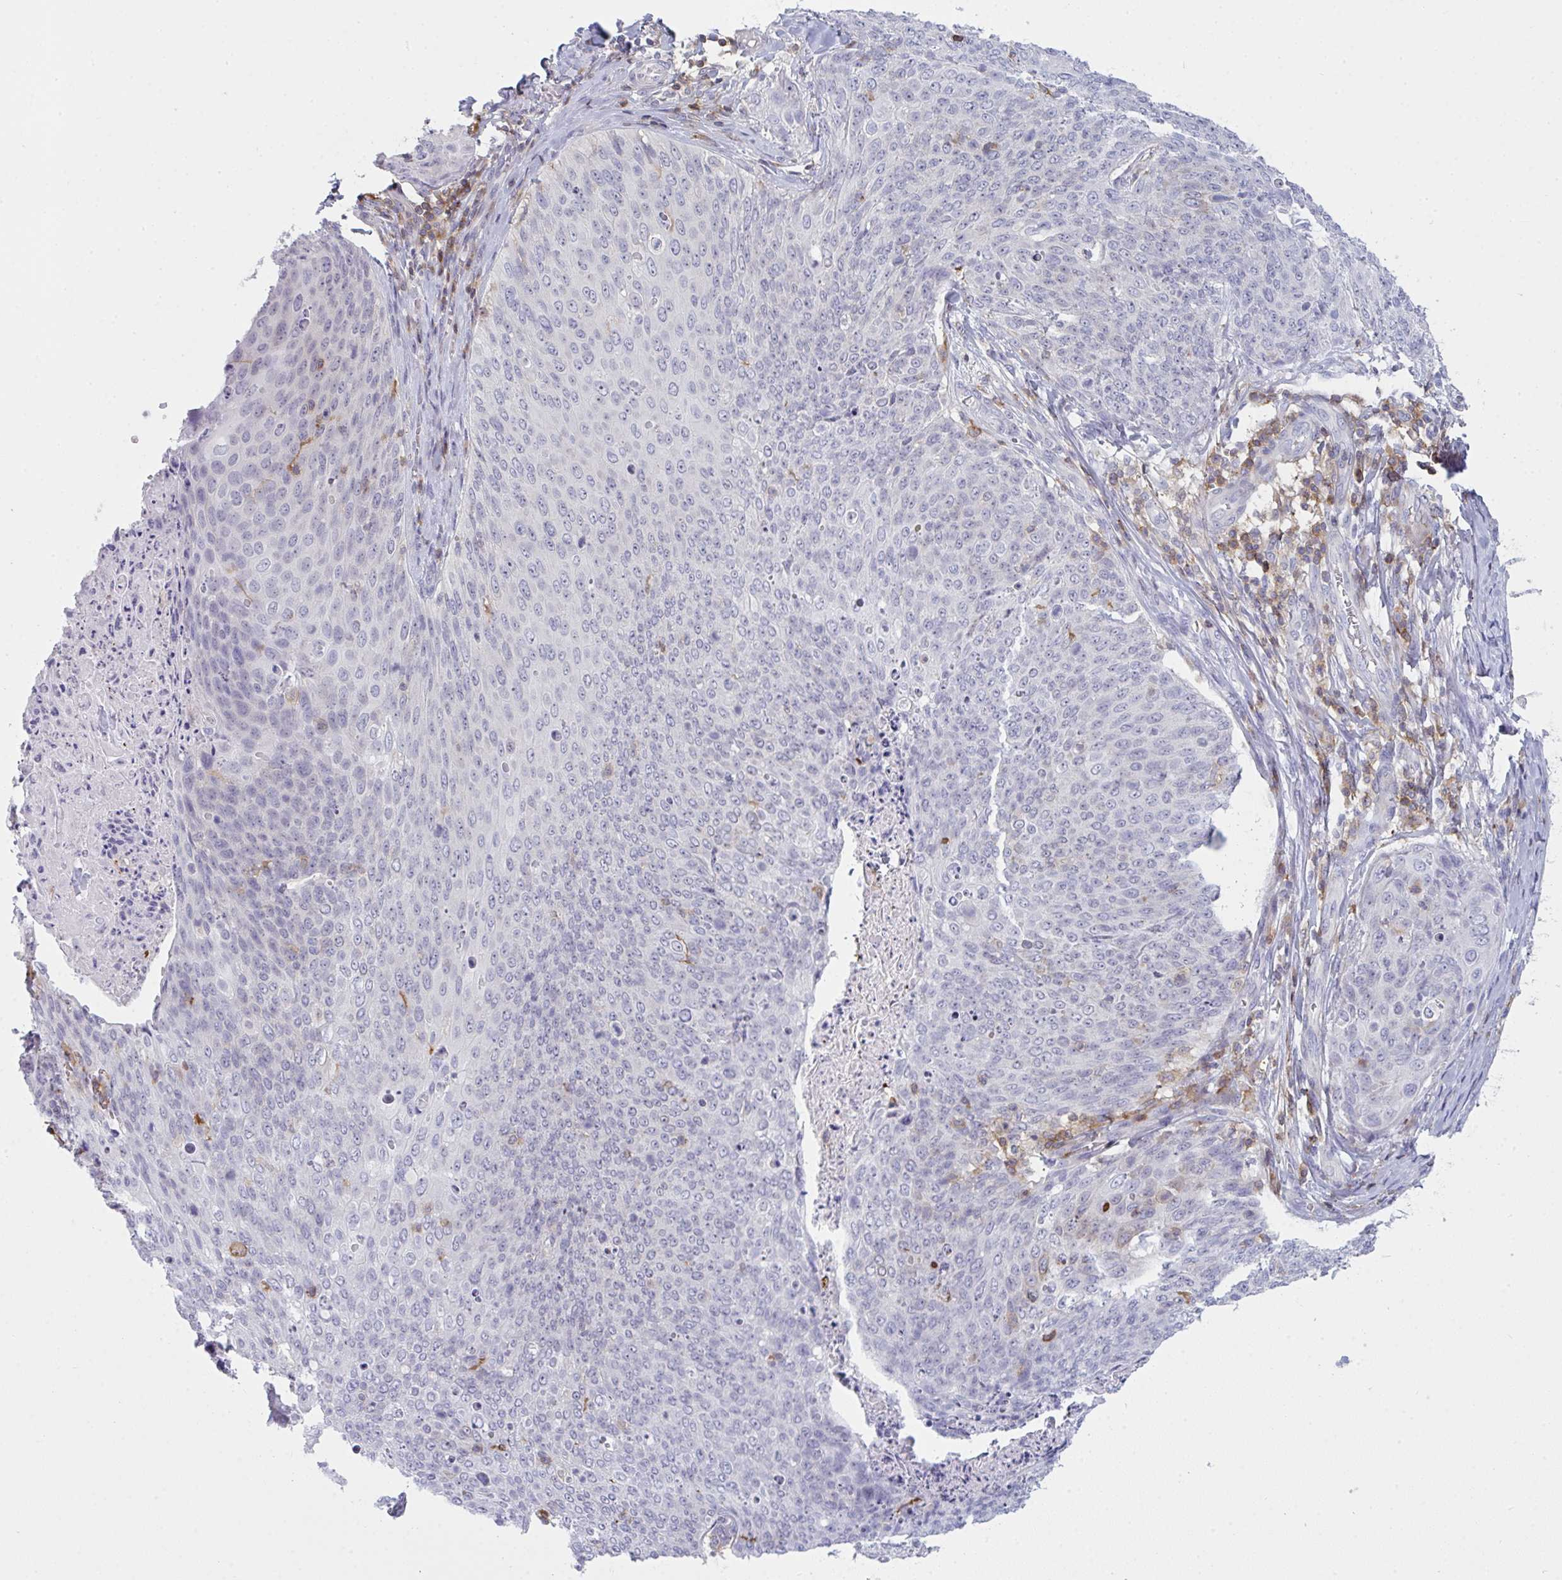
{"staining": {"intensity": "negative", "quantity": "none", "location": "none"}, "tissue": "skin cancer", "cell_type": "Tumor cells", "image_type": "cancer", "snomed": [{"axis": "morphology", "description": "Squamous cell carcinoma, NOS"}, {"axis": "topography", "description": "Skin"}, {"axis": "topography", "description": "Vulva"}], "caption": "Skin cancer (squamous cell carcinoma) was stained to show a protein in brown. There is no significant positivity in tumor cells.", "gene": "CD80", "patient": {"sex": "female", "age": 85}}